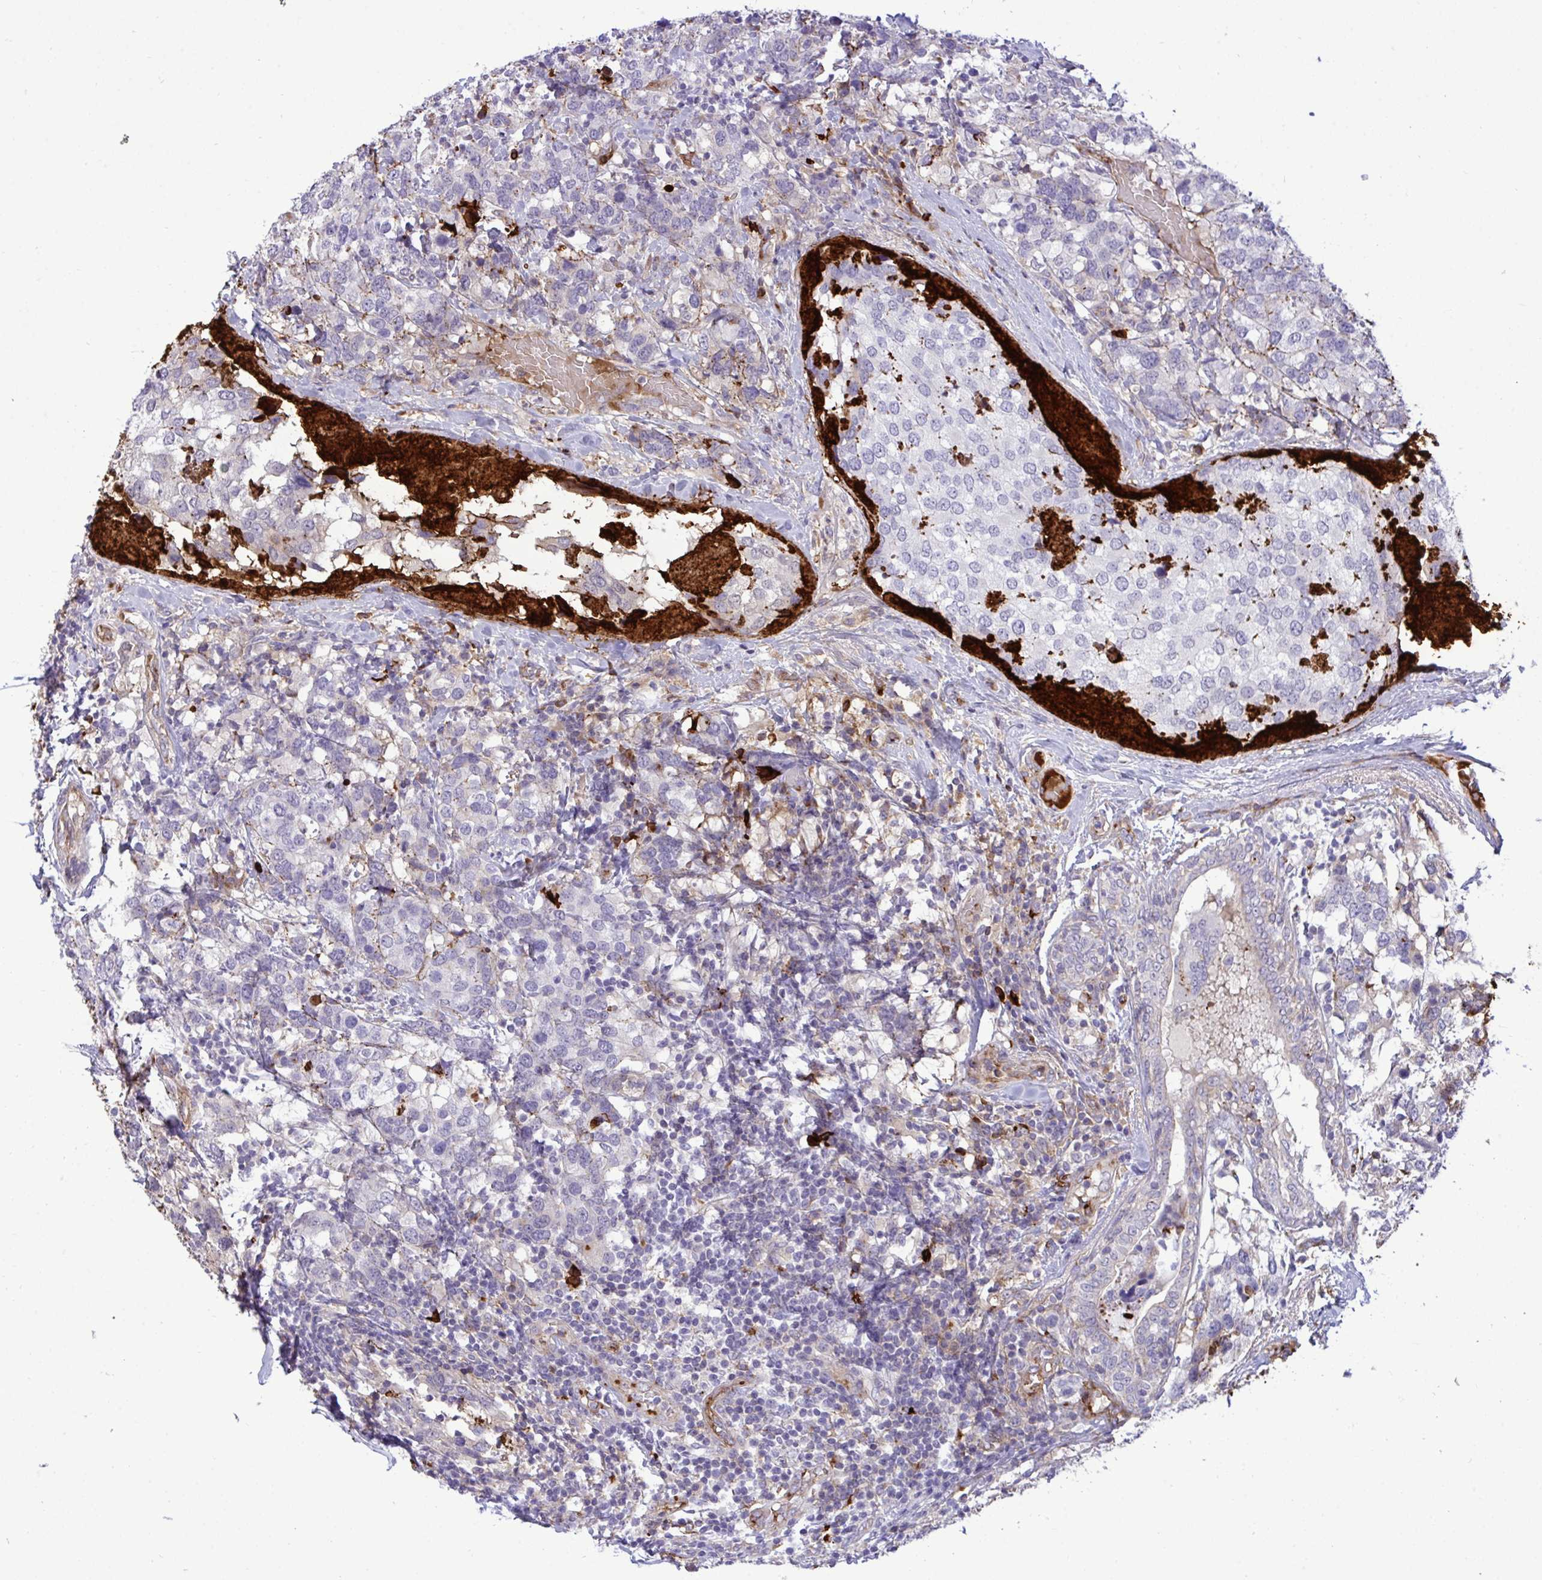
{"staining": {"intensity": "negative", "quantity": "none", "location": "none"}, "tissue": "breast cancer", "cell_type": "Tumor cells", "image_type": "cancer", "snomed": [{"axis": "morphology", "description": "Lobular carcinoma"}, {"axis": "topography", "description": "Breast"}], "caption": "A photomicrograph of breast cancer stained for a protein reveals no brown staining in tumor cells. The staining was performed using DAB (3,3'-diaminobenzidine) to visualize the protein expression in brown, while the nuclei were stained in blue with hematoxylin (Magnification: 20x).", "gene": "F2", "patient": {"sex": "female", "age": 59}}